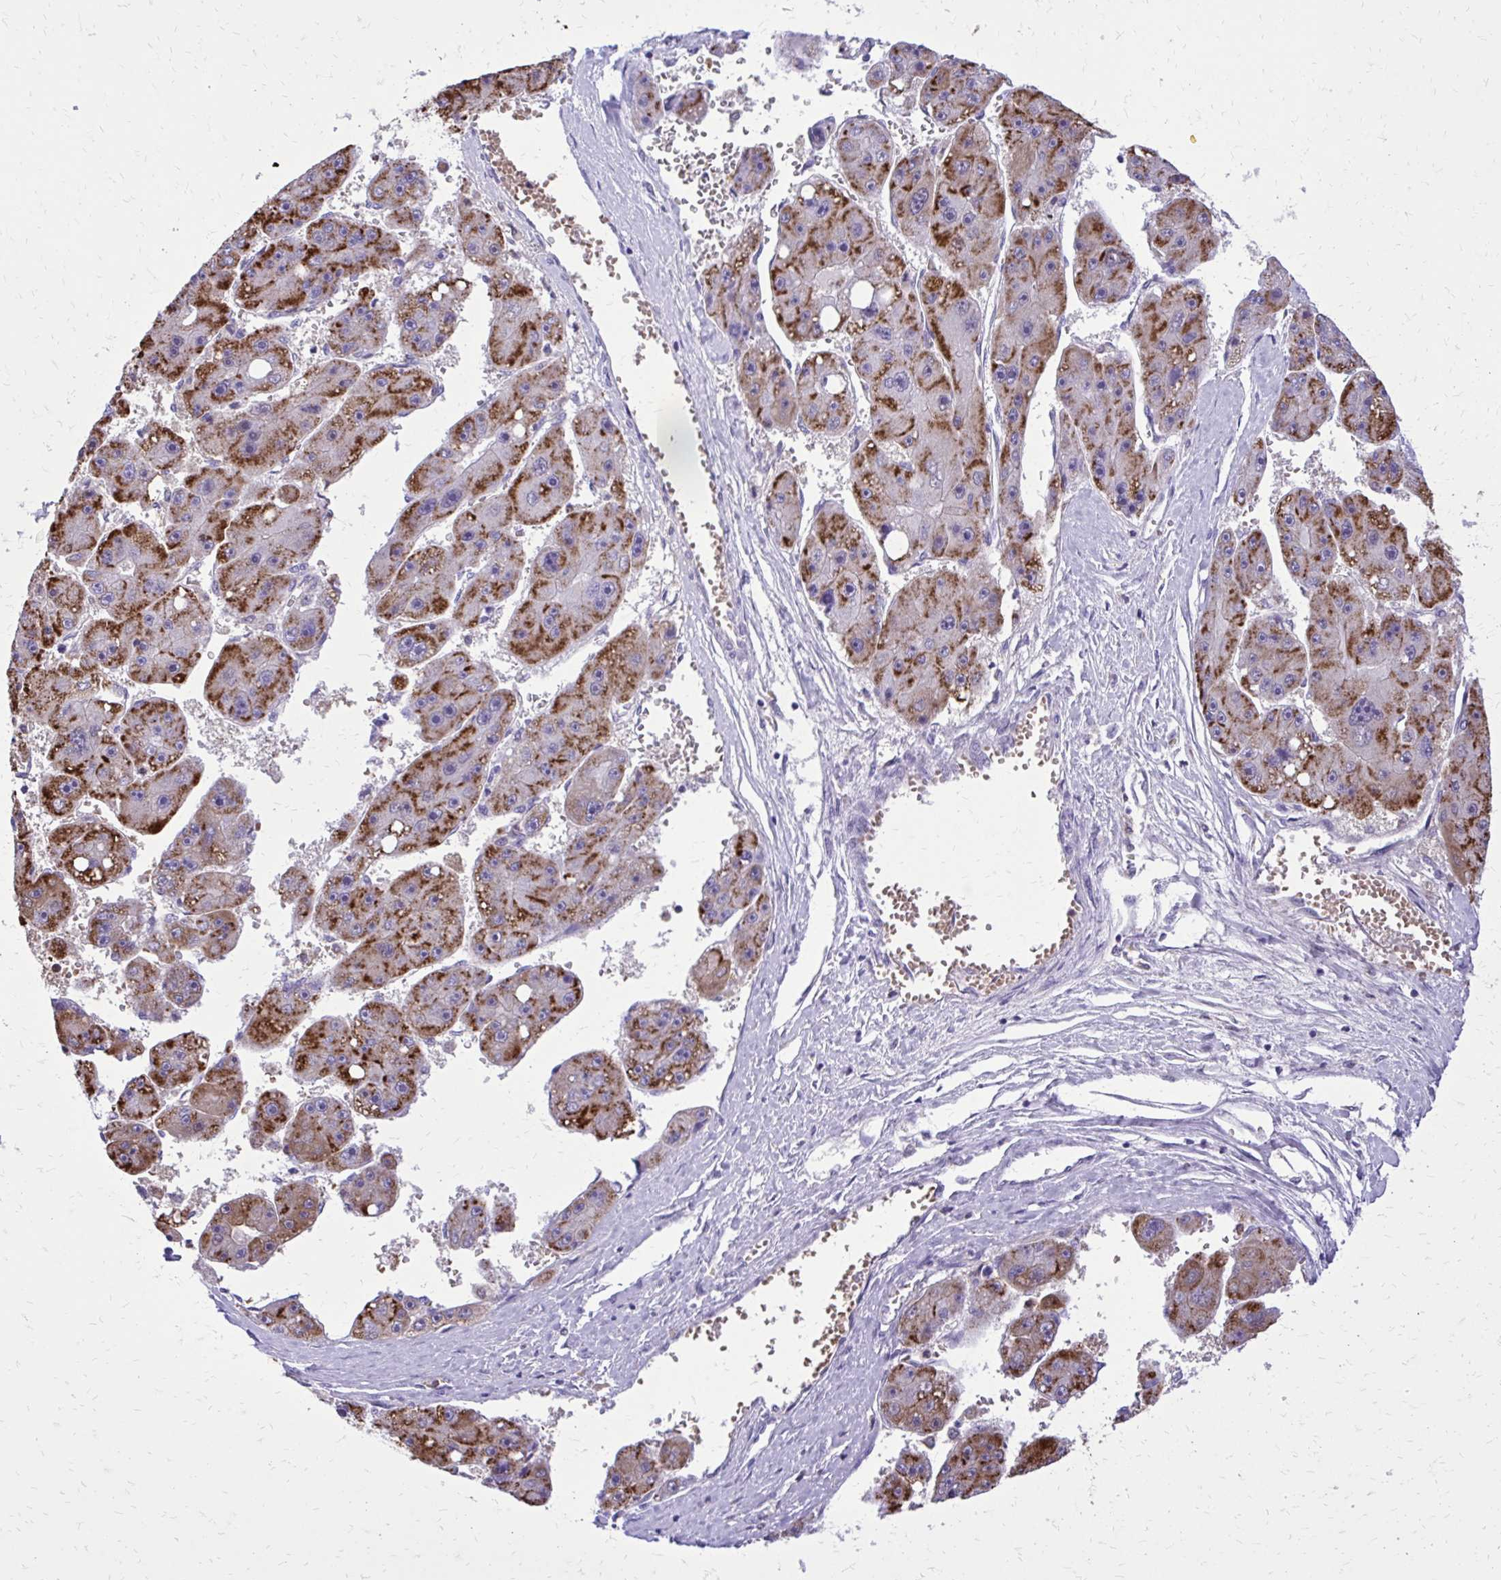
{"staining": {"intensity": "strong", "quantity": "25%-75%", "location": "cytoplasmic/membranous"}, "tissue": "liver cancer", "cell_type": "Tumor cells", "image_type": "cancer", "snomed": [{"axis": "morphology", "description": "Carcinoma, Hepatocellular, NOS"}, {"axis": "topography", "description": "Liver"}], "caption": "Immunohistochemistry histopathology image of human liver cancer (hepatocellular carcinoma) stained for a protein (brown), which displays high levels of strong cytoplasmic/membranous positivity in about 25%-75% of tumor cells.", "gene": "CAT", "patient": {"sex": "female", "age": 61}}